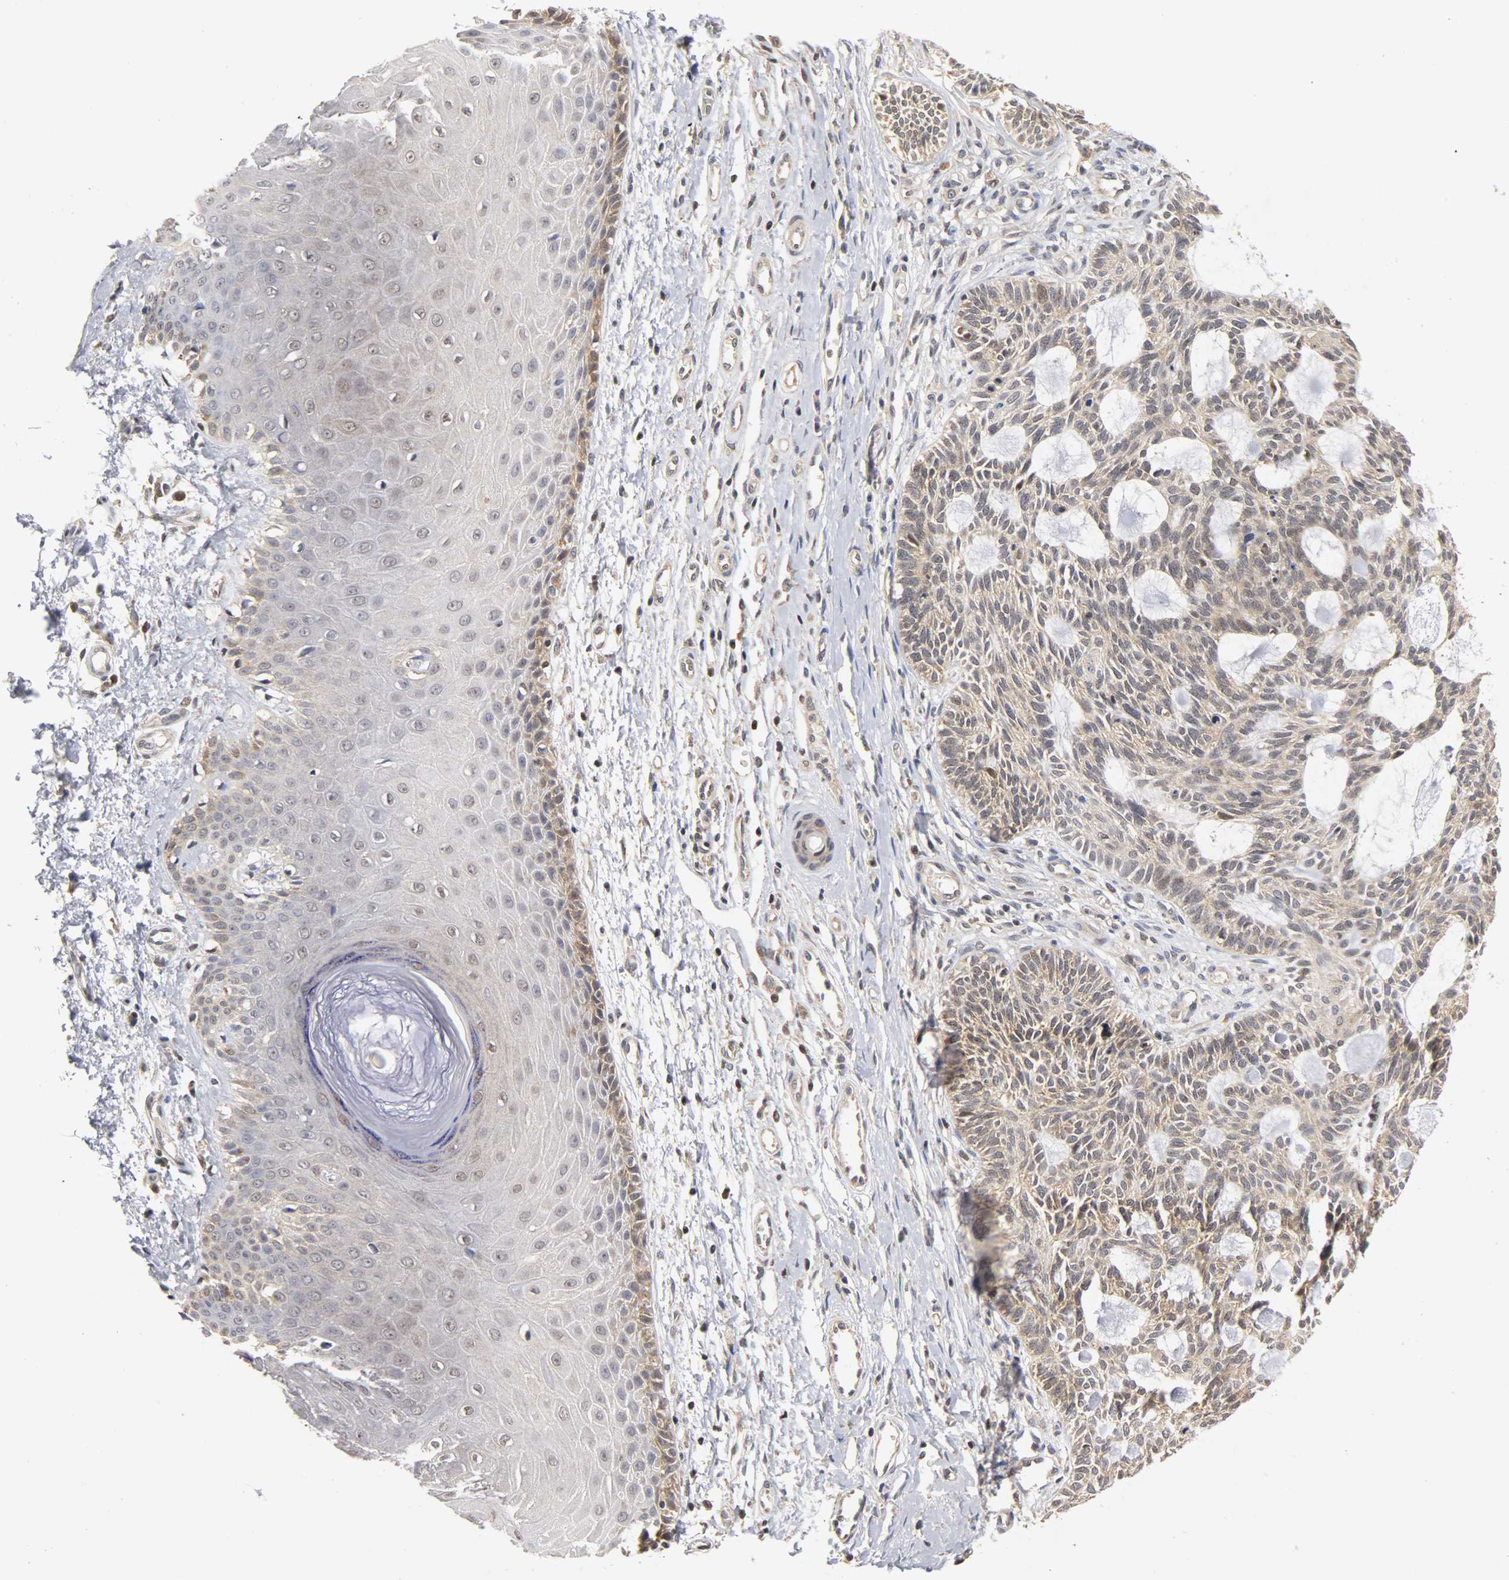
{"staining": {"intensity": "weak", "quantity": ">75%", "location": "cytoplasmic/membranous,nuclear"}, "tissue": "skin cancer", "cell_type": "Tumor cells", "image_type": "cancer", "snomed": [{"axis": "morphology", "description": "Basal cell carcinoma"}, {"axis": "topography", "description": "Skin"}], "caption": "The immunohistochemical stain highlights weak cytoplasmic/membranous and nuclear positivity in tumor cells of skin basal cell carcinoma tissue. (IHC, brightfield microscopy, high magnification).", "gene": "UBE2M", "patient": {"sex": "male", "age": 67}}